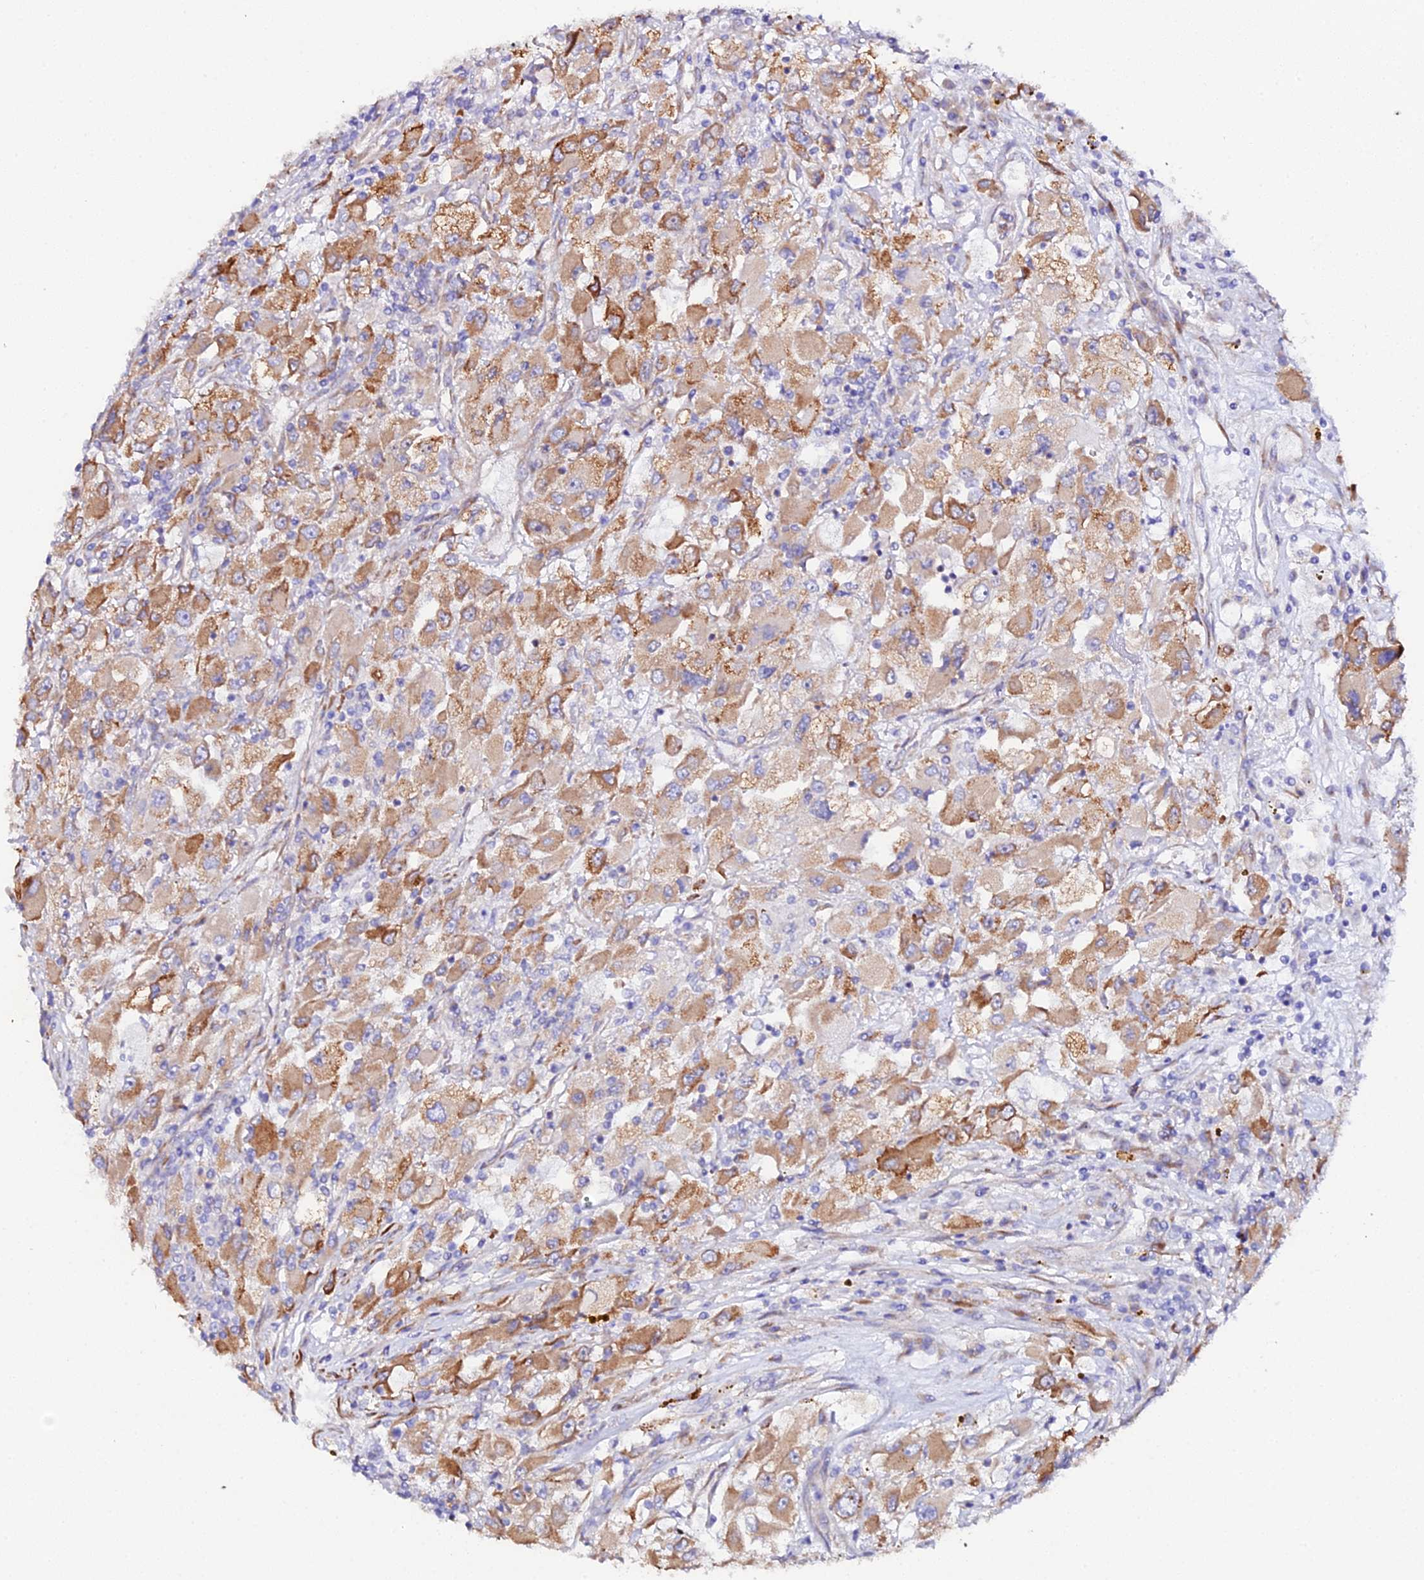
{"staining": {"intensity": "moderate", "quantity": ">75%", "location": "cytoplasmic/membranous"}, "tissue": "renal cancer", "cell_type": "Tumor cells", "image_type": "cancer", "snomed": [{"axis": "morphology", "description": "Adenocarcinoma, NOS"}, {"axis": "topography", "description": "Kidney"}], "caption": "IHC of adenocarcinoma (renal) demonstrates medium levels of moderate cytoplasmic/membranous expression in approximately >75% of tumor cells.", "gene": "CFAP45", "patient": {"sex": "female", "age": 52}}